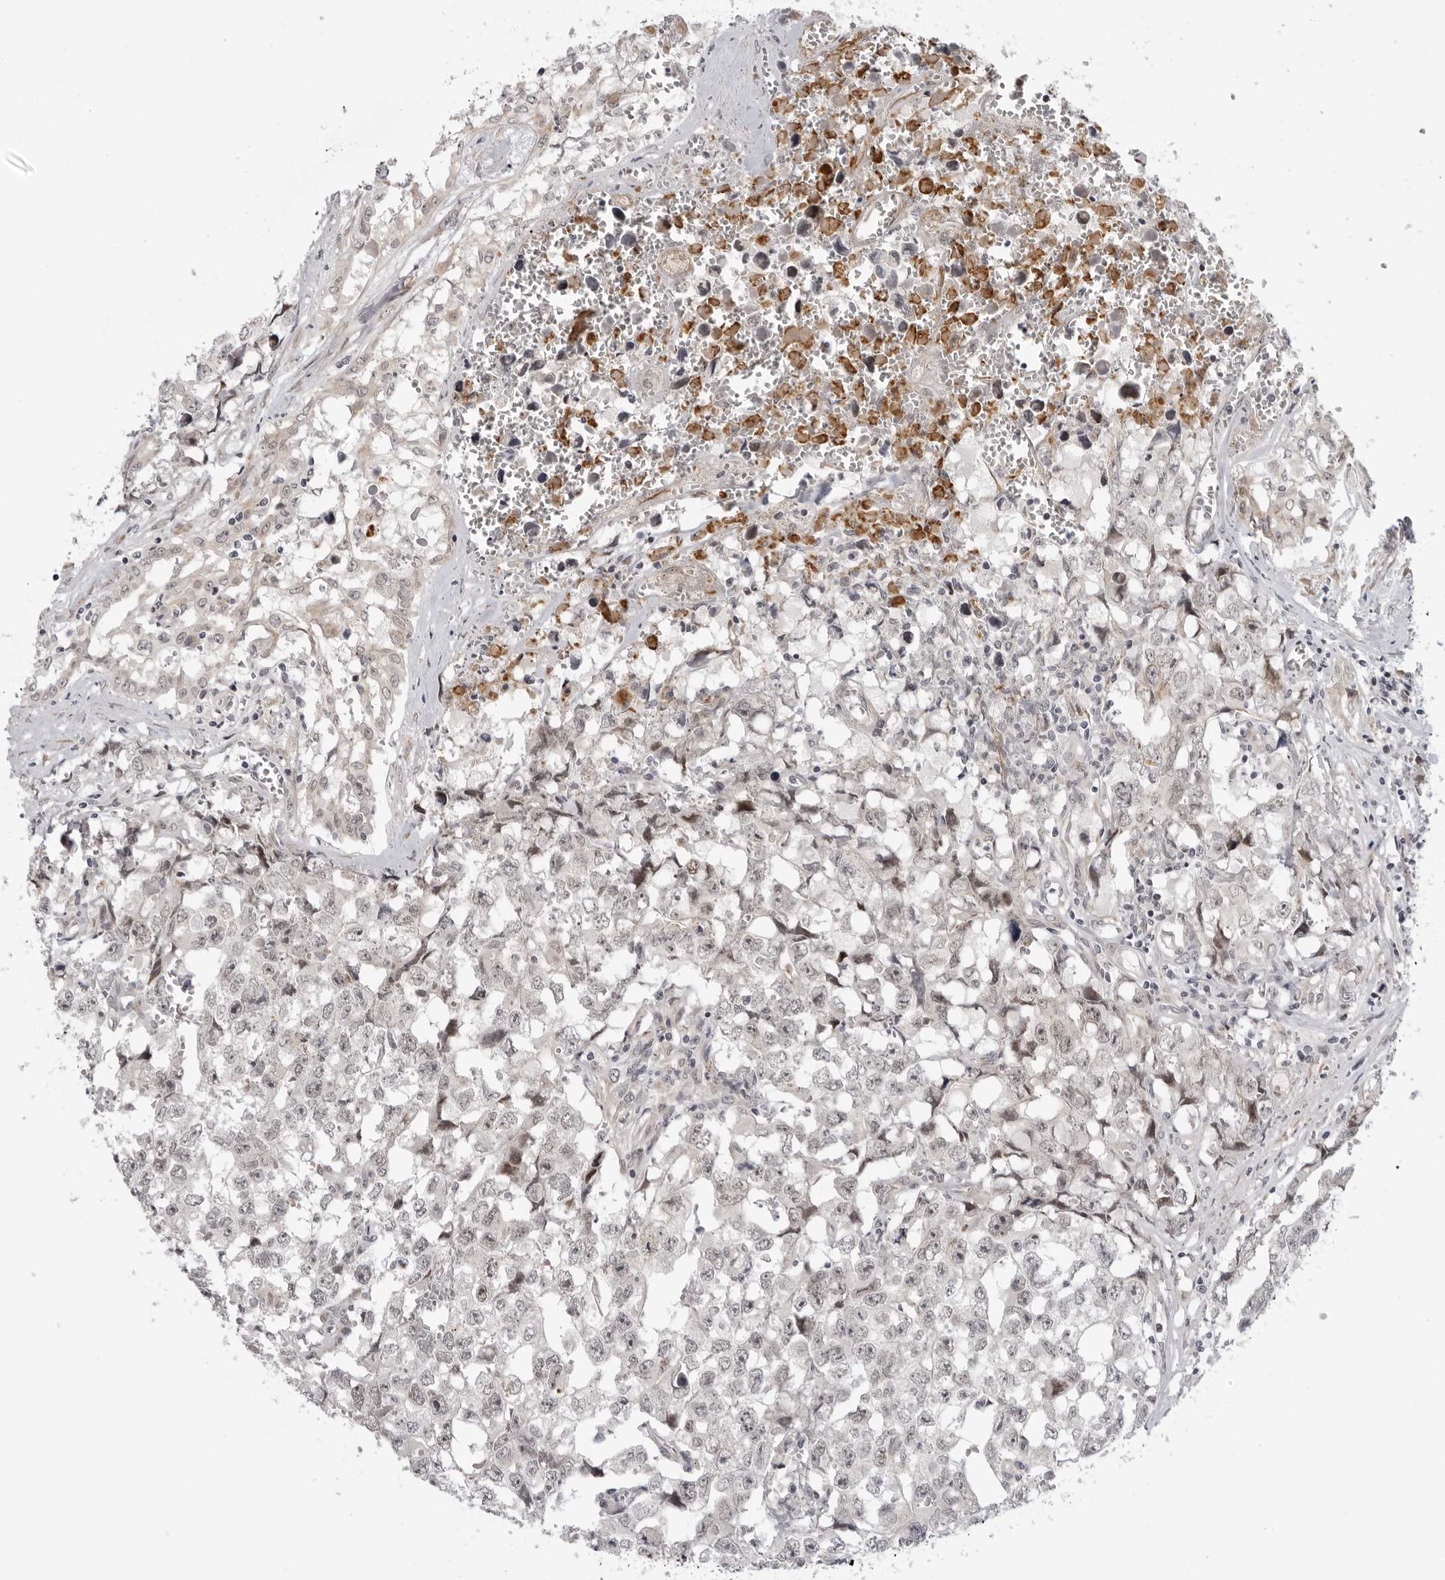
{"staining": {"intensity": "weak", "quantity": ">75%", "location": "nuclear"}, "tissue": "testis cancer", "cell_type": "Tumor cells", "image_type": "cancer", "snomed": [{"axis": "morphology", "description": "Carcinoma, Embryonal, NOS"}, {"axis": "topography", "description": "Testis"}], "caption": "IHC staining of testis cancer (embryonal carcinoma), which exhibits low levels of weak nuclear expression in approximately >75% of tumor cells indicating weak nuclear protein staining. The staining was performed using DAB (brown) for protein detection and nuclei were counterstained in hematoxylin (blue).", "gene": "ALPK2", "patient": {"sex": "male", "age": 31}}